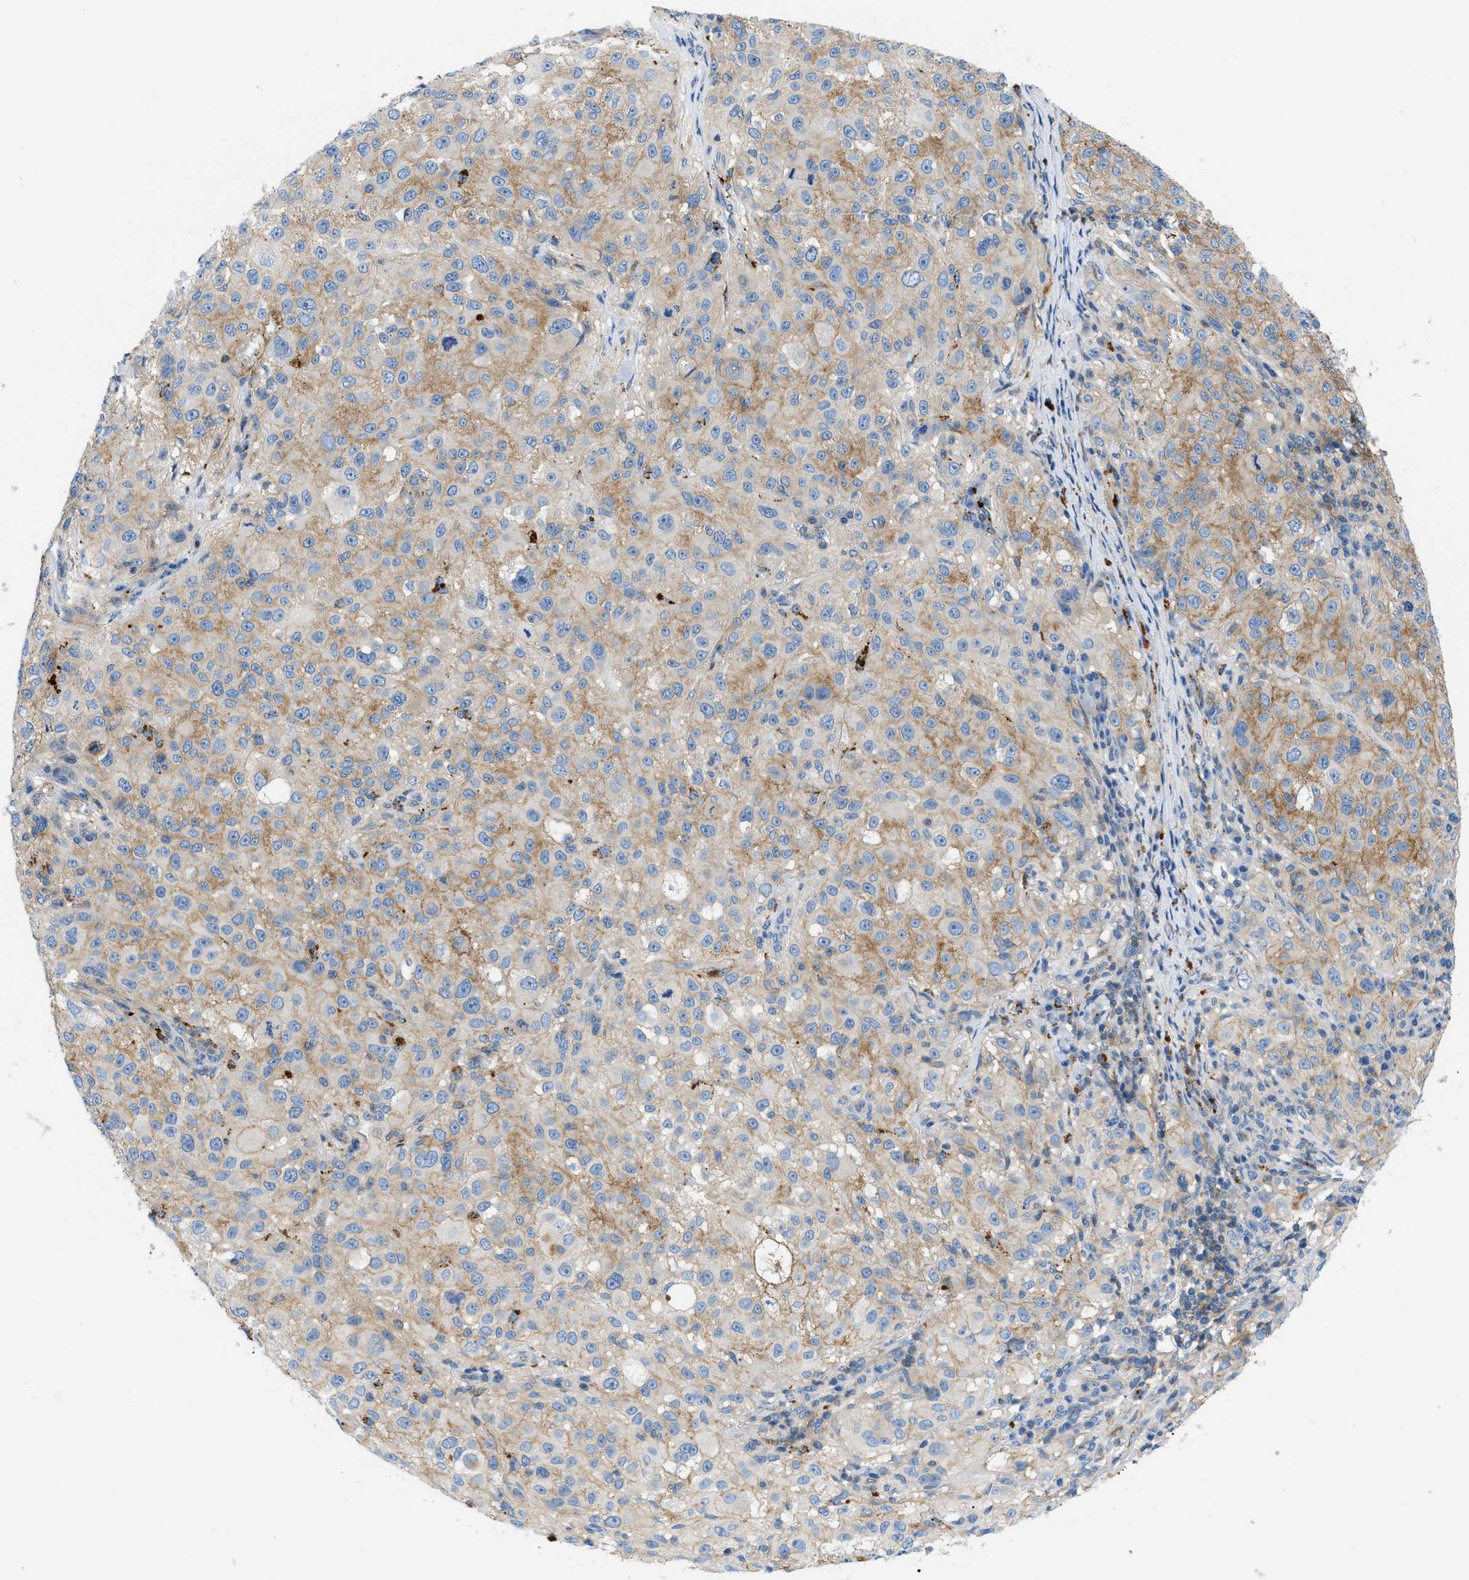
{"staining": {"intensity": "weak", "quantity": ">75%", "location": "cytoplasmic/membranous"}, "tissue": "melanoma", "cell_type": "Tumor cells", "image_type": "cancer", "snomed": [{"axis": "morphology", "description": "Necrosis, NOS"}, {"axis": "morphology", "description": "Malignant melanoma, NOS"}, {"axis": "topography", "description": "Skin"}], "caption": "Brown immunohistochemical staining in human malignant melanoma shows weak cytoplasmic/membranous staining in approximately >75% of tumor cells. (DAB (3,3'-diaminobenzidine) IHC, brown staining for protein, blue staining for nuclei).", "gene": "ORAI1", "patient": {"sex": "female", "age": 87}}